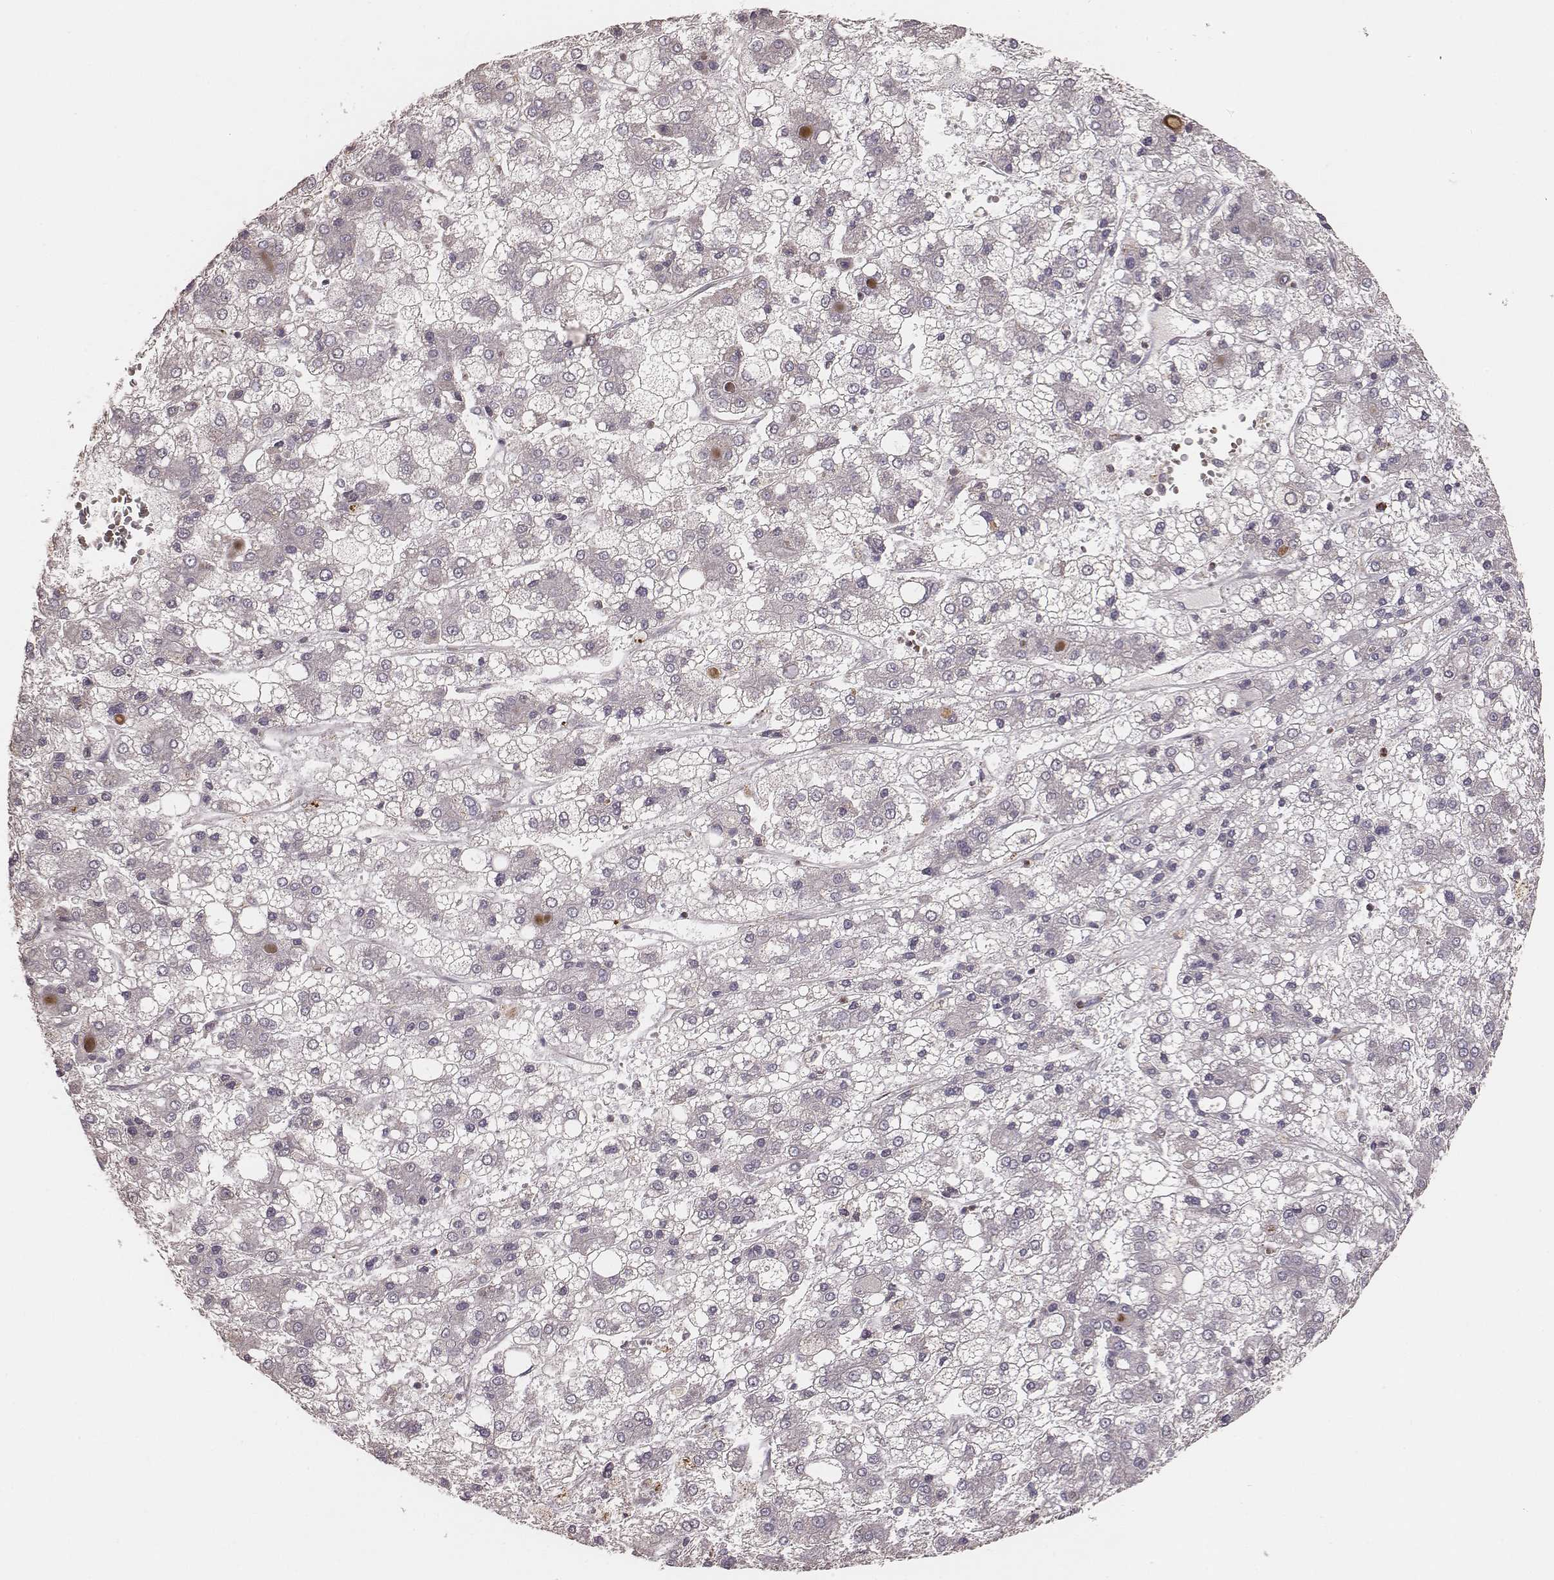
{"staining": {"intensity": "negative", "quantity": "none", "location": "none"}, "tissue": "liver cancer", "cell_type": "Tumor cells", "image_type": "cancer", "snomed": [{"axis": "morphology", "description": "Carcinoma, Hepatocellular, NOS"}, {"axis": "topography", "description": "Liver"}], "caption": "Tumor cells are negative for brown protein staining in liver cancer (hepatocellular carcinoma). (DAB immunohistochemistry visualized using brightfield microscopy, high magnification).", "gene": "TUFM", "patient": {"sex": "male", "age": 73}}